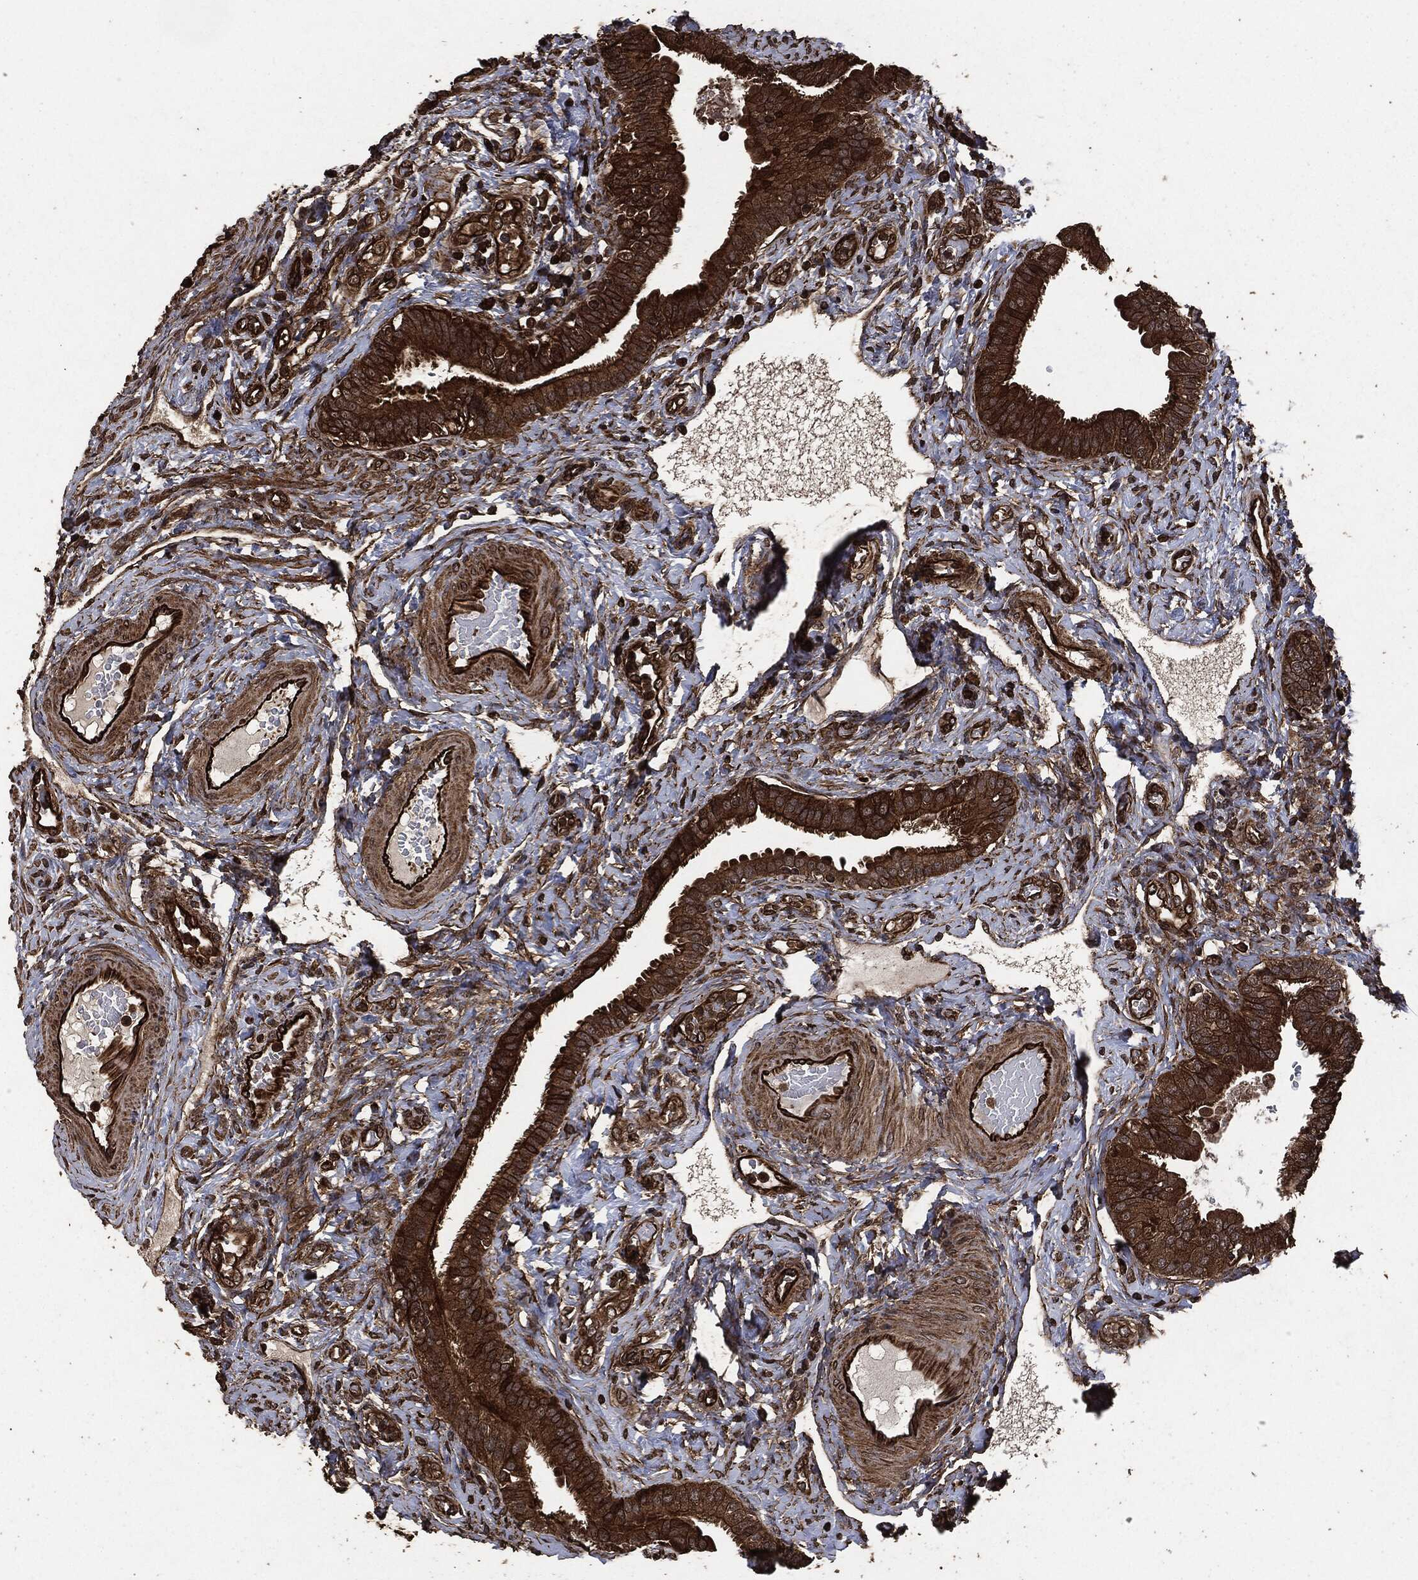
{"staining": {"intensity": "strong", "quantity": "25%-75%", "location": "cytoplasmic/membranous"}, "tissue": "fallopian tube", "cell_type": "Glandular cells", "image_type": "normal", "snomed": [{"axis": "morphology", "description": "Normal tissue, NOS"}, {"axis": "topography", "description": "Fallopian tube"}], "caption": "A brown stain highlights strong cytoplasmic/membranous staining of a protein in glandular cells of unremarkable human fallopian tube.", "gene": "HRAS", "patient": {"sex": "female", "age": 41}}